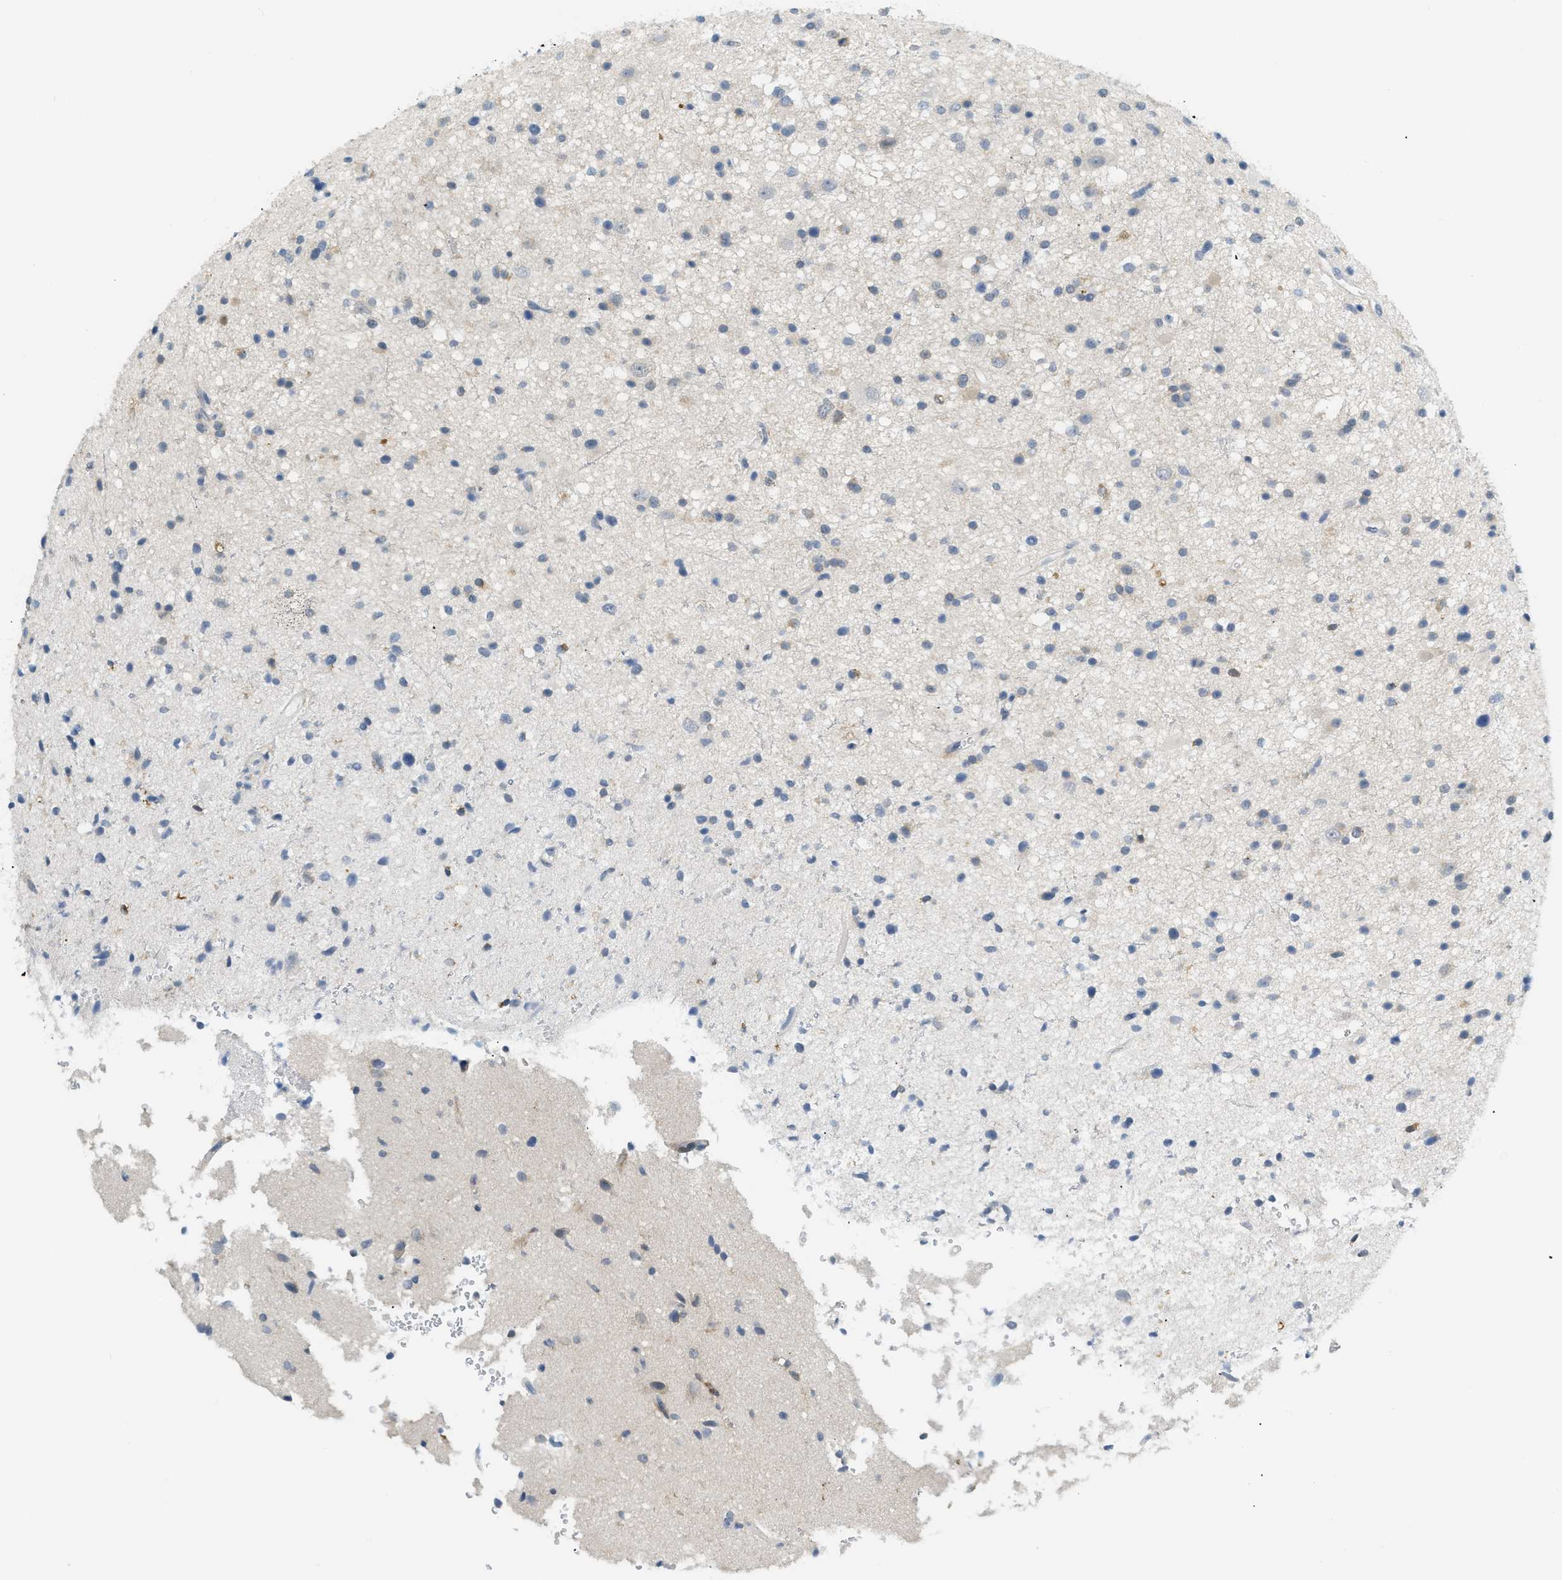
{"staining": {"intensity": "negative", "quantity": "none", "location": "none"}, "tissue": "glioma", "cell_type": "Tumor cells", "image_type": "cancer", "snomed": [{"axis": "morphology", "description": "Glioma, malignant, High grade"}, {"axis": "topography", "description": "Brain"}], "caption": "The micrograph demonstrates no significant staining in tumor cells of malignant high-grade glioma. (DAB (3,3'-diaminobenzidine) immunohistochemistry (IHC) with hematoxylin counter stain).", "gene": "ZNF408", "patient": {"sex": "male", "age": 33}}